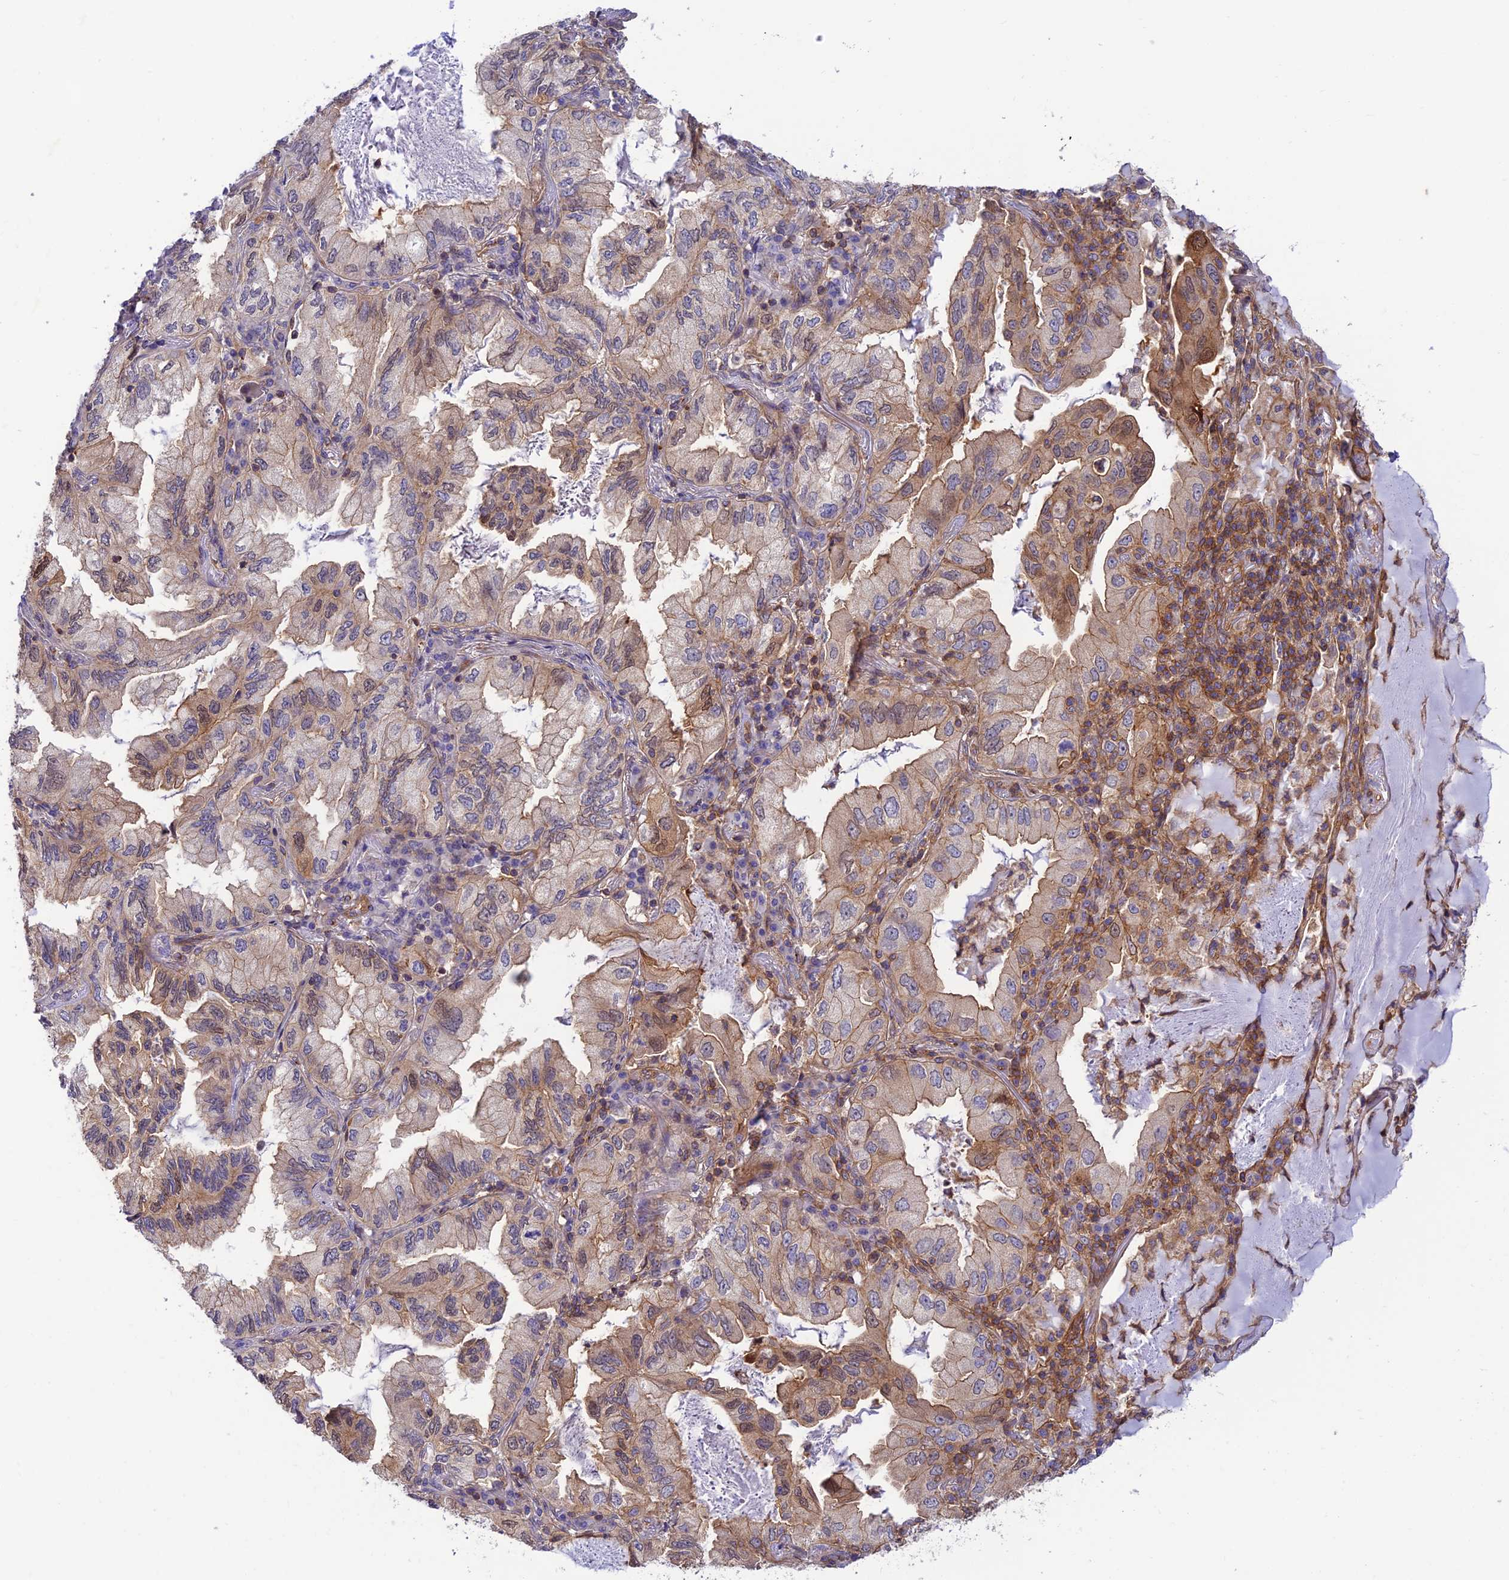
{"staining": {"intensity": "moderate", "quantity": ">75%", "location": "cytoplasmic/membranous"}, "tissue": "lung cancer", "cell_type": "Tumor cells", "image_type": "cancer", "snomed": [{"axis": "morphology", "description": "Adenocarcinoma, NOS"}, {"axis": "topography", "description": "Lung"}], "caption": "Adenocarcinoma (lung) stained with a protein marker reveals moderate staining in tumor cells.", "gene": "PPP1R12C", "patient": {"sex": "female", "age": 69}}